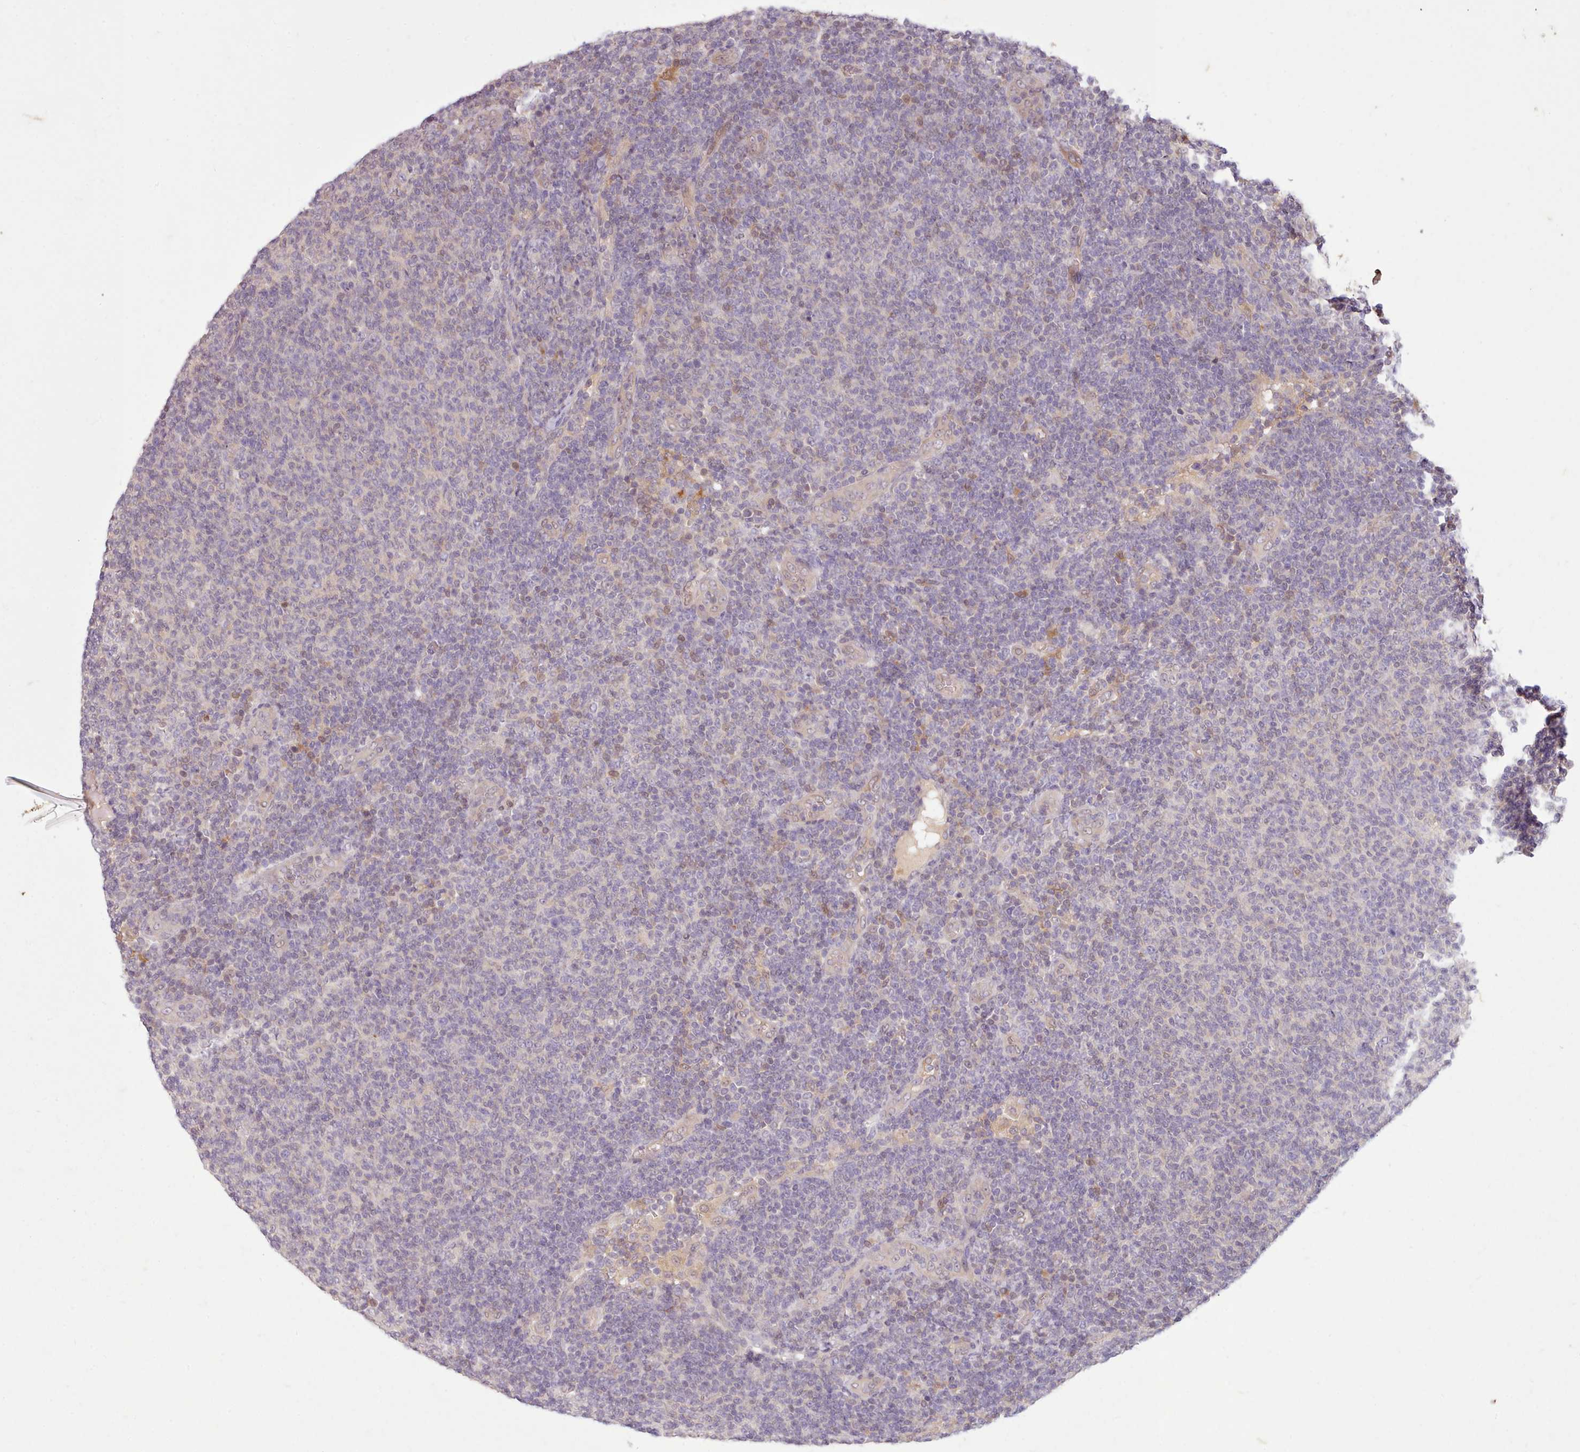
{"staining": {"intensity": "negative", "quantity": "none", "location": "none"}, "tissue": "lymphoma", "cell_type": "Tumor cells", "image_type": "cancer", "snomed": [{"axis": "morphology", "description": "Malignant lymphoma, non-Hodgkin's type, Low grade"}, {"axis": "topography", "description": "Lymph node"}], "caption": "This is a image of IHC staining of lymphoma, which shows no expression in tumor cells.", "gene": "NMRK1", "patient": {"sex": "male", "age": 66}}